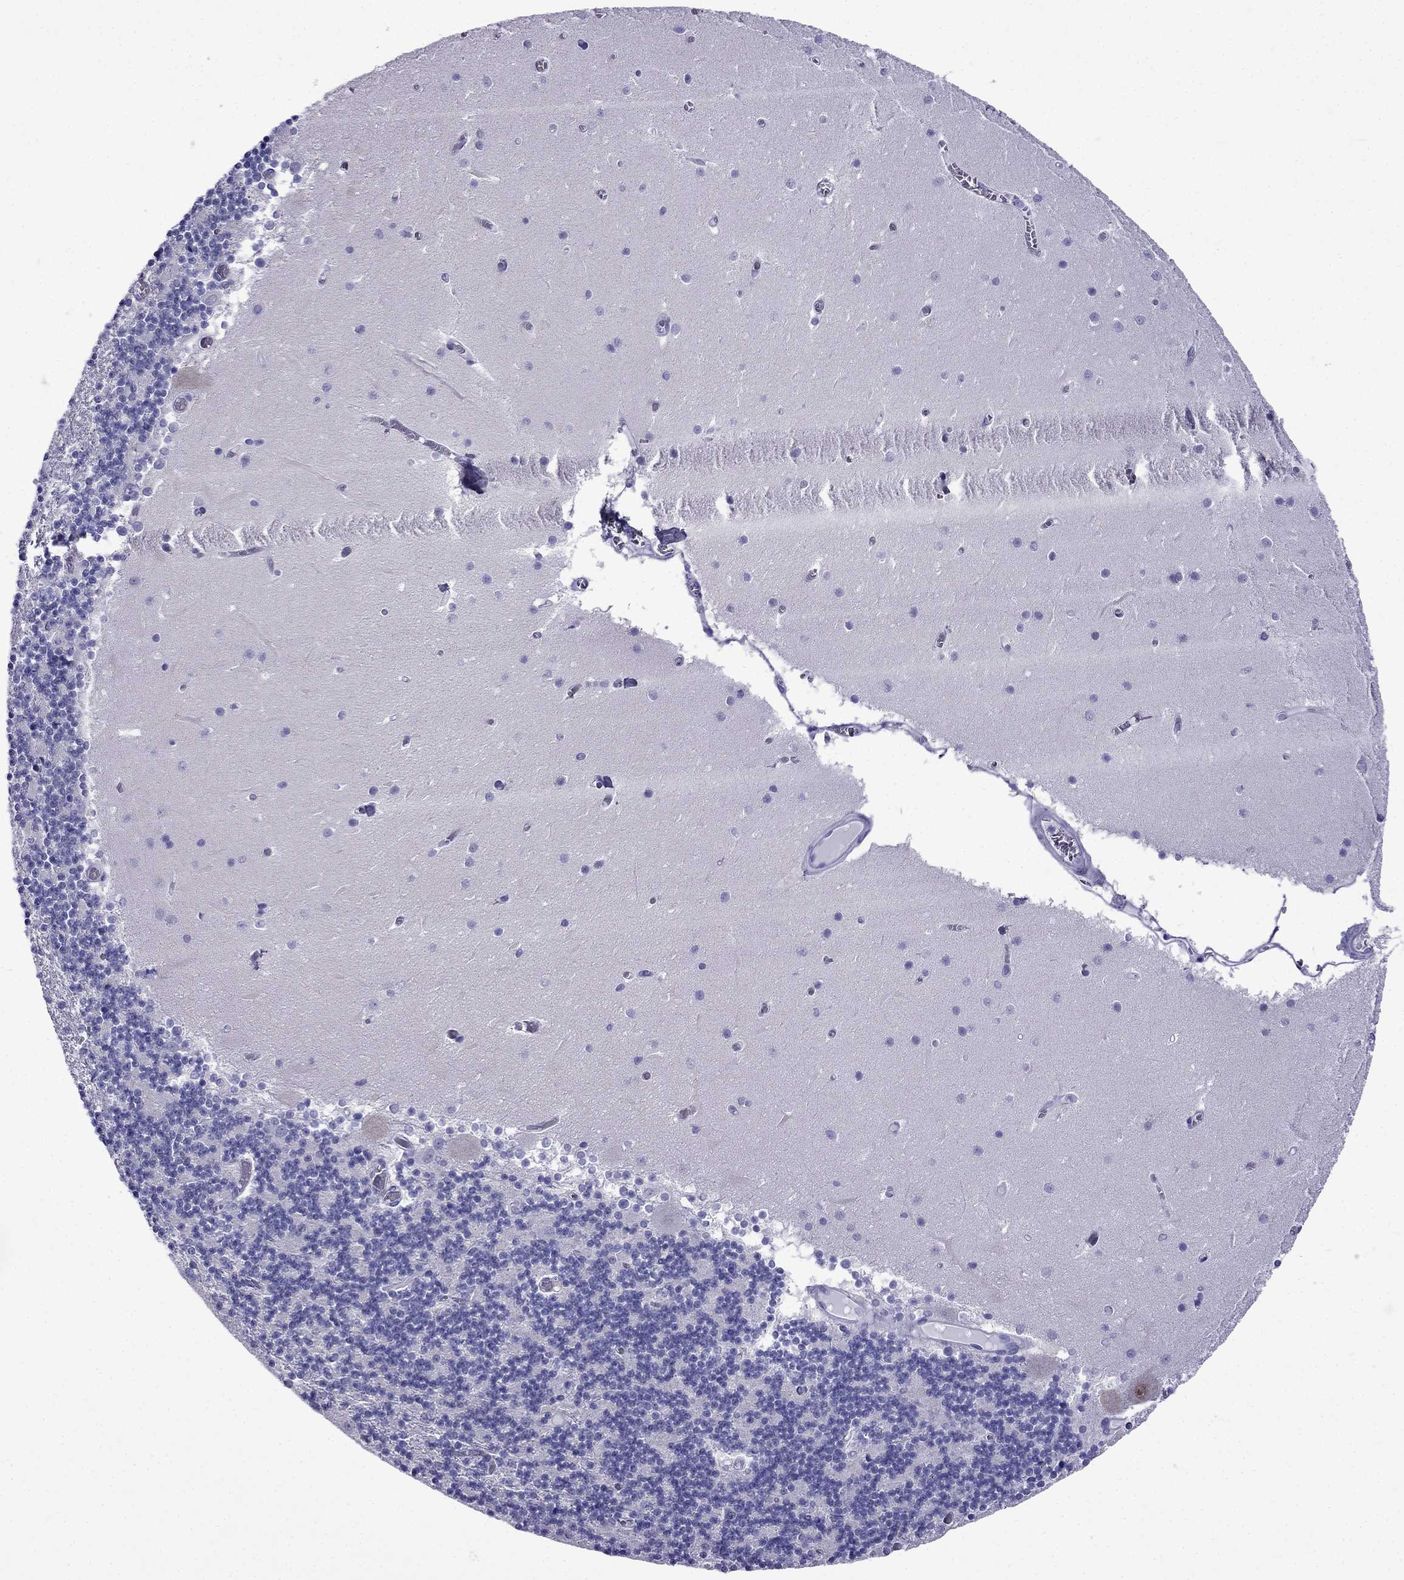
{"staining": {"intensity": "negative", "quantity": "none", "location": "none"}, "tissue": "cerebellum", "cell_type": "Cells in granular layer", "image_type": "normal", "snomed": [{"axis": "morphology", "description": "Normal tissue, NOS"}, {"axis": "topography", "description": "Cerebellum"}], "caption": "This is a image of immunohistochemistry staining of normal cerebellum, which shows no expression in cells in granular layer.", "gene": "ARR3", "patient": {"sex": "female", "age": 28}}